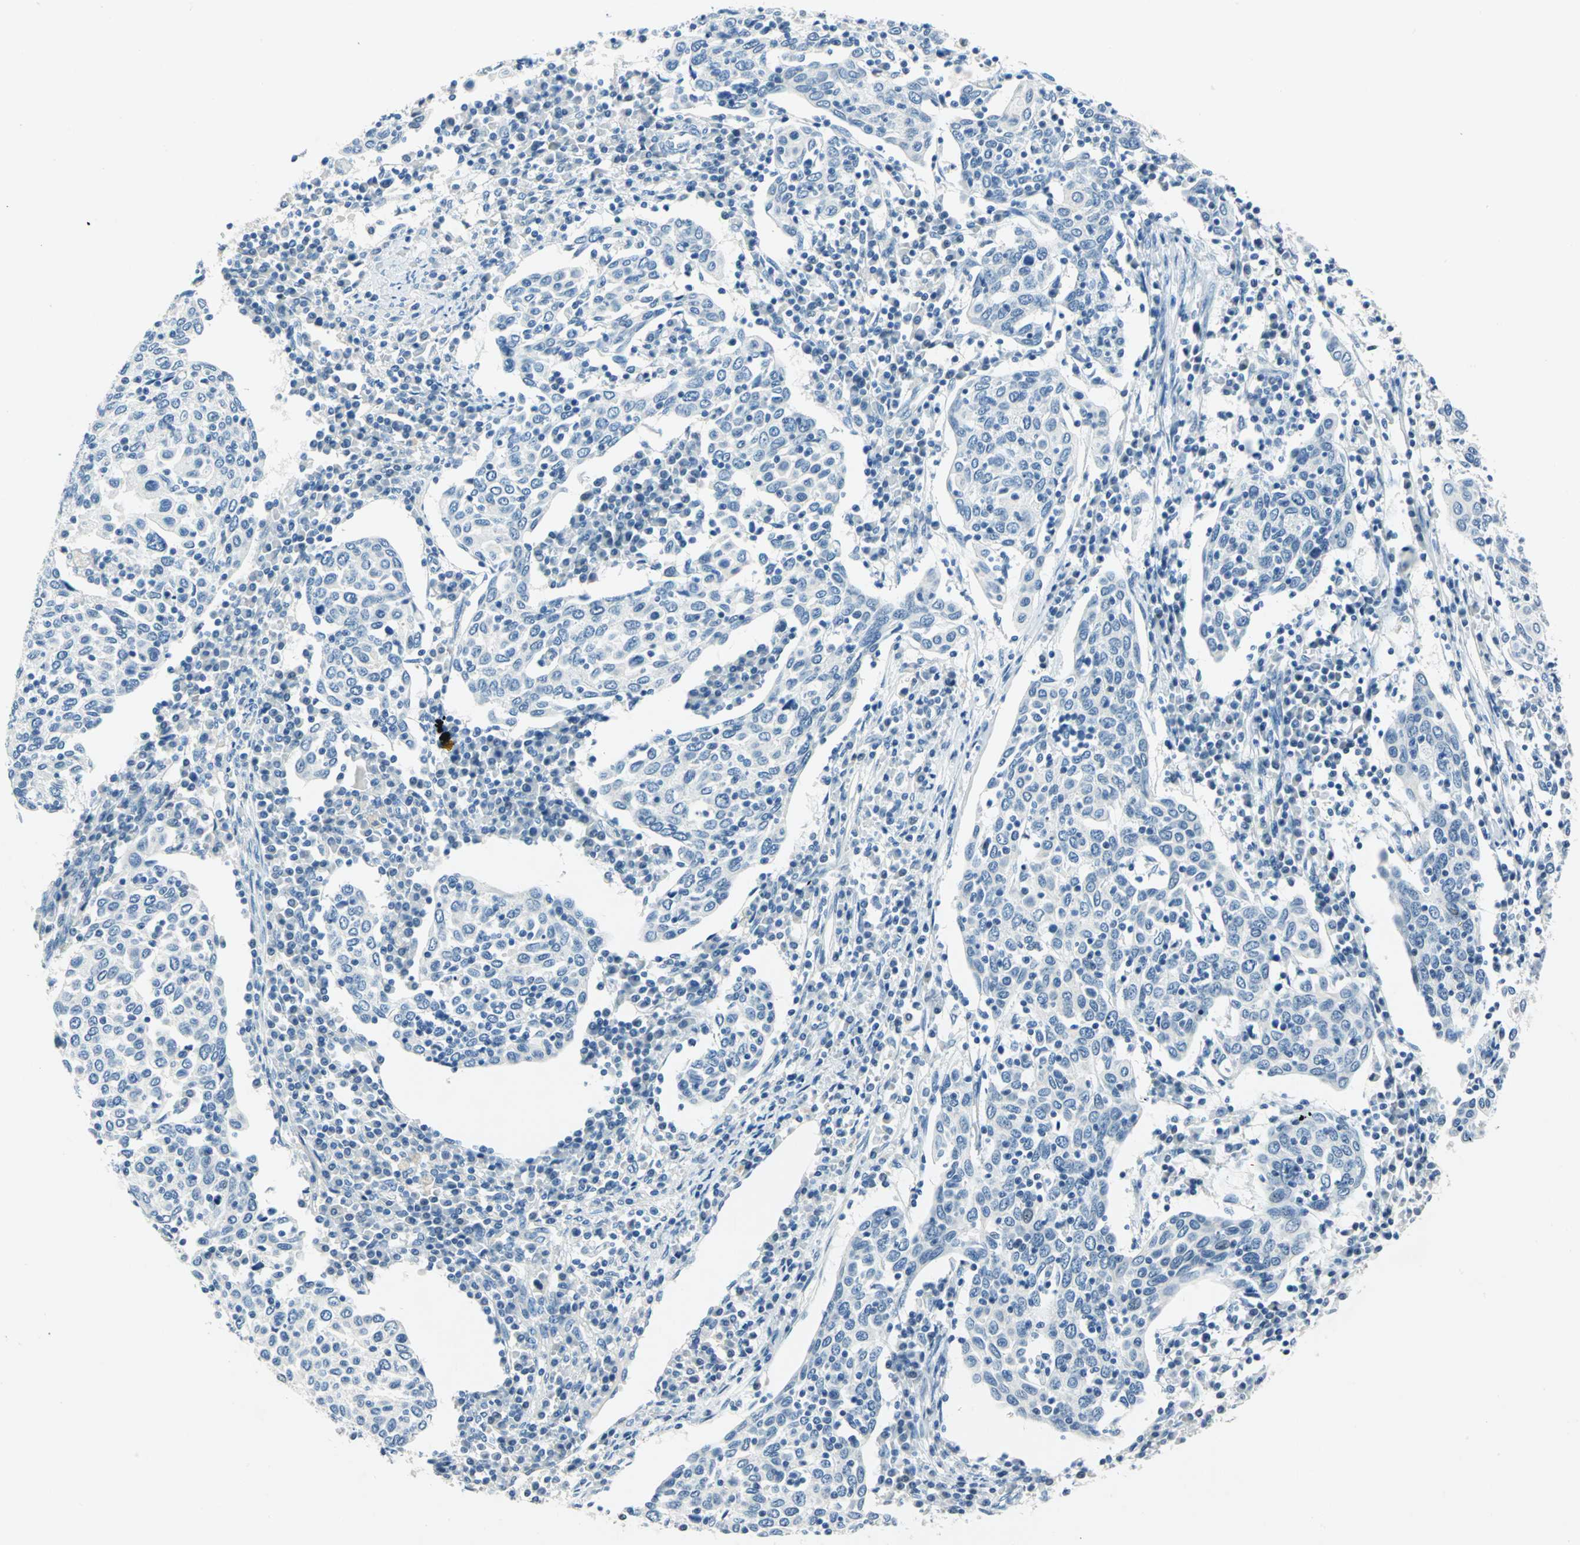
{"staining": {"intensity": "negative", "quantity": "none", "location": "none"}, "tissue": "cervical cancer", "cell_type": "Tumor cells", "image_type": "cancer", "snomed": [{"axis": "morphology", "description": "Squamous cell carcinoma, NOS"}, {"axis": "topography", "description": "Cervix"}], "caption": "A micrograph of squamous cell carcinoma (cervical) stained for a protein shows no brown staining in tumor cells.", "gene": "RAD17", "patient": {"sex": "female", "age": 40}}